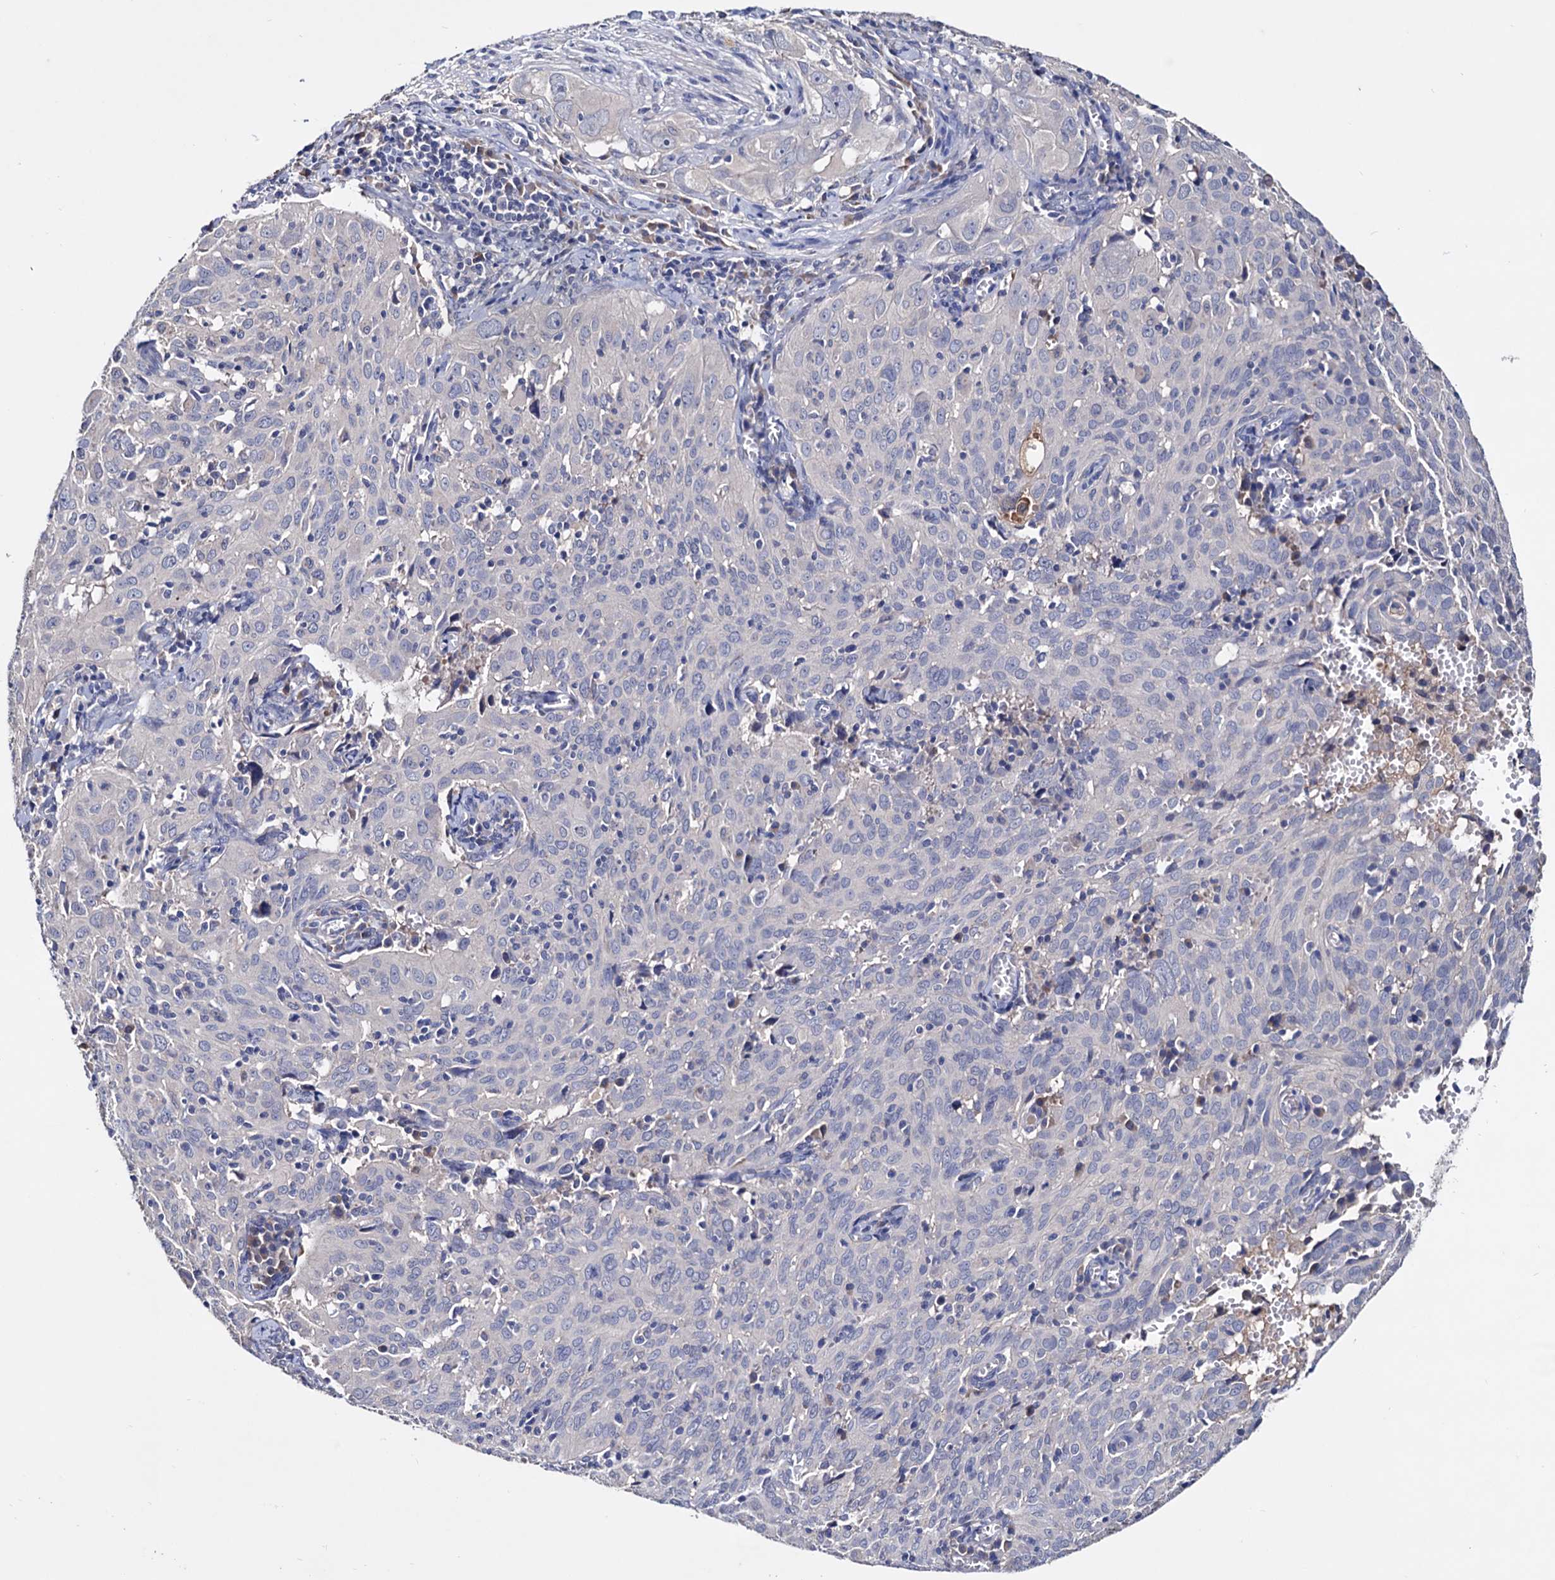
{"staining": {"intensity": "negative", "quantity": "none", "location": "none"}, "tissue": "cervical cancer", "cell_type": "Tumor cells", "image_type": "cancer", "snomed": [{"axis": "morphology", "description": "Squamous cell carcinoma, NOS"}, {"axis": "topography", "description": "Cervix"}], "caption": "DAB (3,3'-diaminobenzidine) immunohistochemical staining of human cervical squamous cell carcinoma shows no significant positivity in tumor cells.", "gene": "NPAS4", "patient": {"sex": "female", "age": 31}}